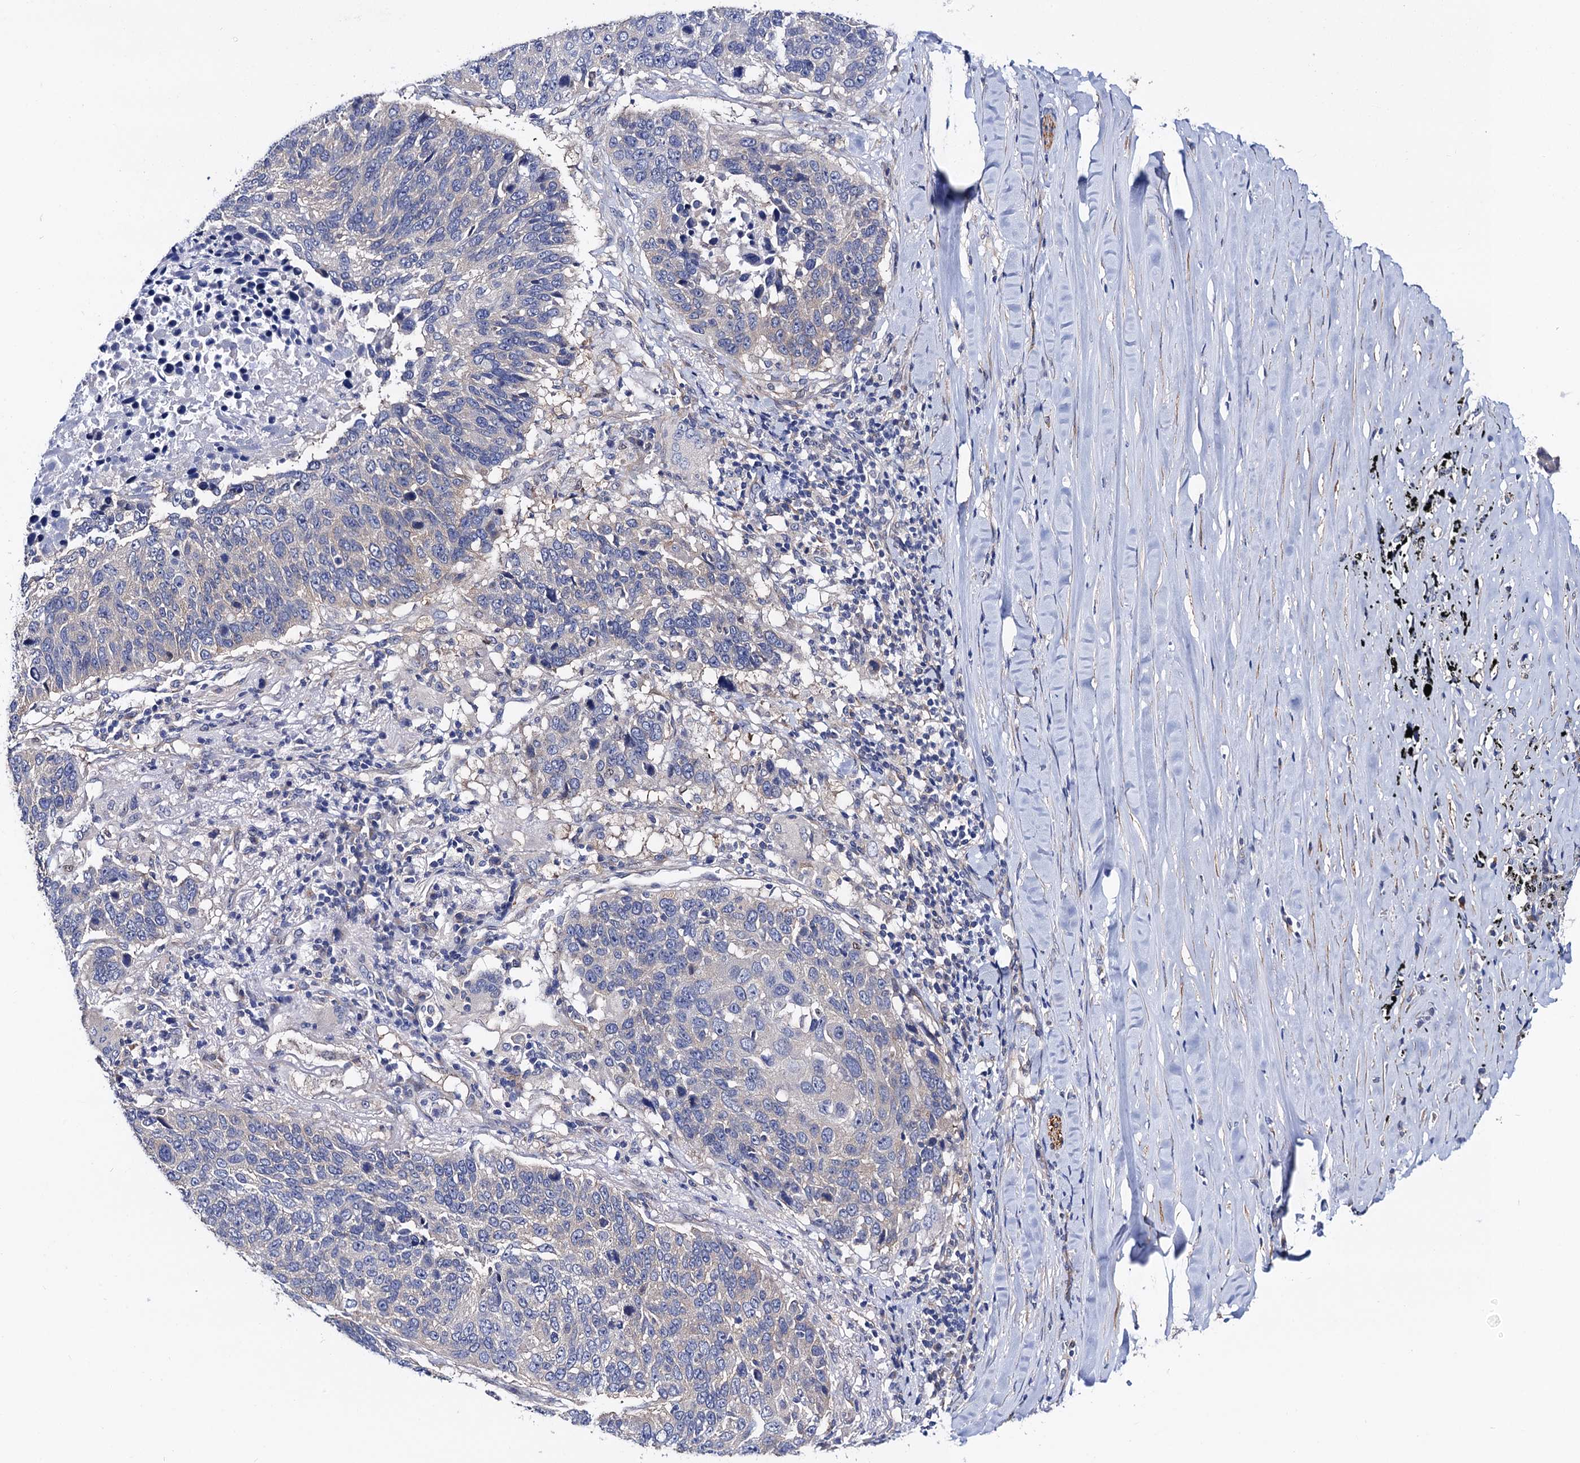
{"staining": {"intensity": "negative", "quantity": "none", "location": "none"}, "tissue": "lung cancer", "cell_type": "Tumor cells", "image_type": "cancer", "snomed": [{"axis": "morphology", "description": "Normal tissue, NOS"}, {"axis": "morphology", "description": "Squamous cell carcinoma, NOS"}, {"axis": "topography", "description": "Lymph node"}, {"axis": "topography", "description": "Lung"}], "caption": "Squamous cell carcinoma (lung) was stained to show a protein in brown. There is no significant expression in tumor cells. Nuclei are stained in blue.", "gene": "ZDHHC18", "patient": {"sex": "male", "age": 66}}